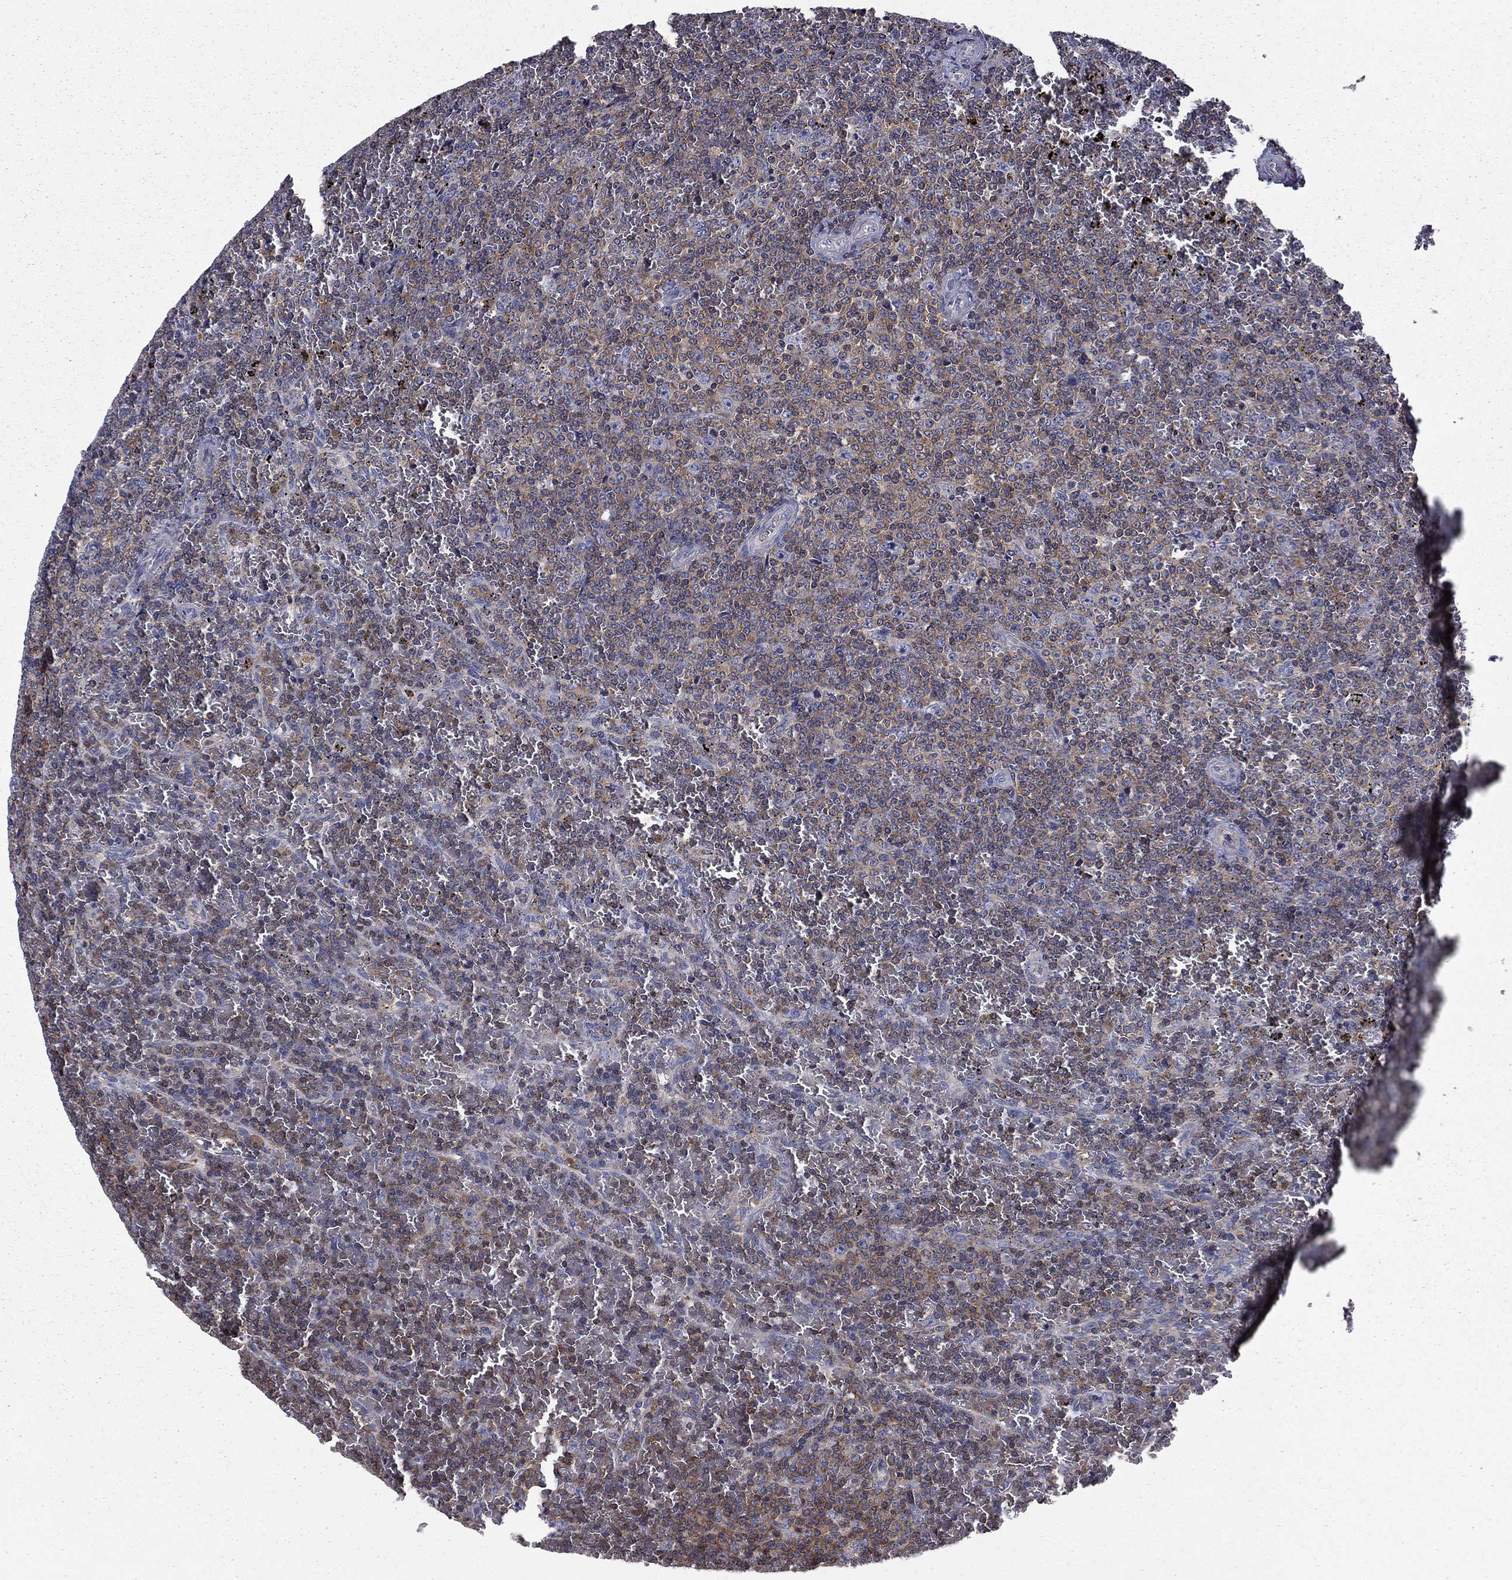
{"staining": {"intensity": "negative", "quantity": "none", "location": "none"}, "tissue": "lymphoma", "cell_type": "Tumor cells", "image_type": "cancer", "snomed": [{"axis": "morphology", "description": "Malignant lymphoma, non-Hodgkin's type, Low grade"}, {"axis": "topography", "description": "Spleen"}], "caption": "This image is of lymphoma stained with IHC to label a protein in brown with the nuclei are counter-stained blue. There is no expression in tumor cells.", "gene": "ARHGAP45", "patient": {"sex": "female", "age": 77}}